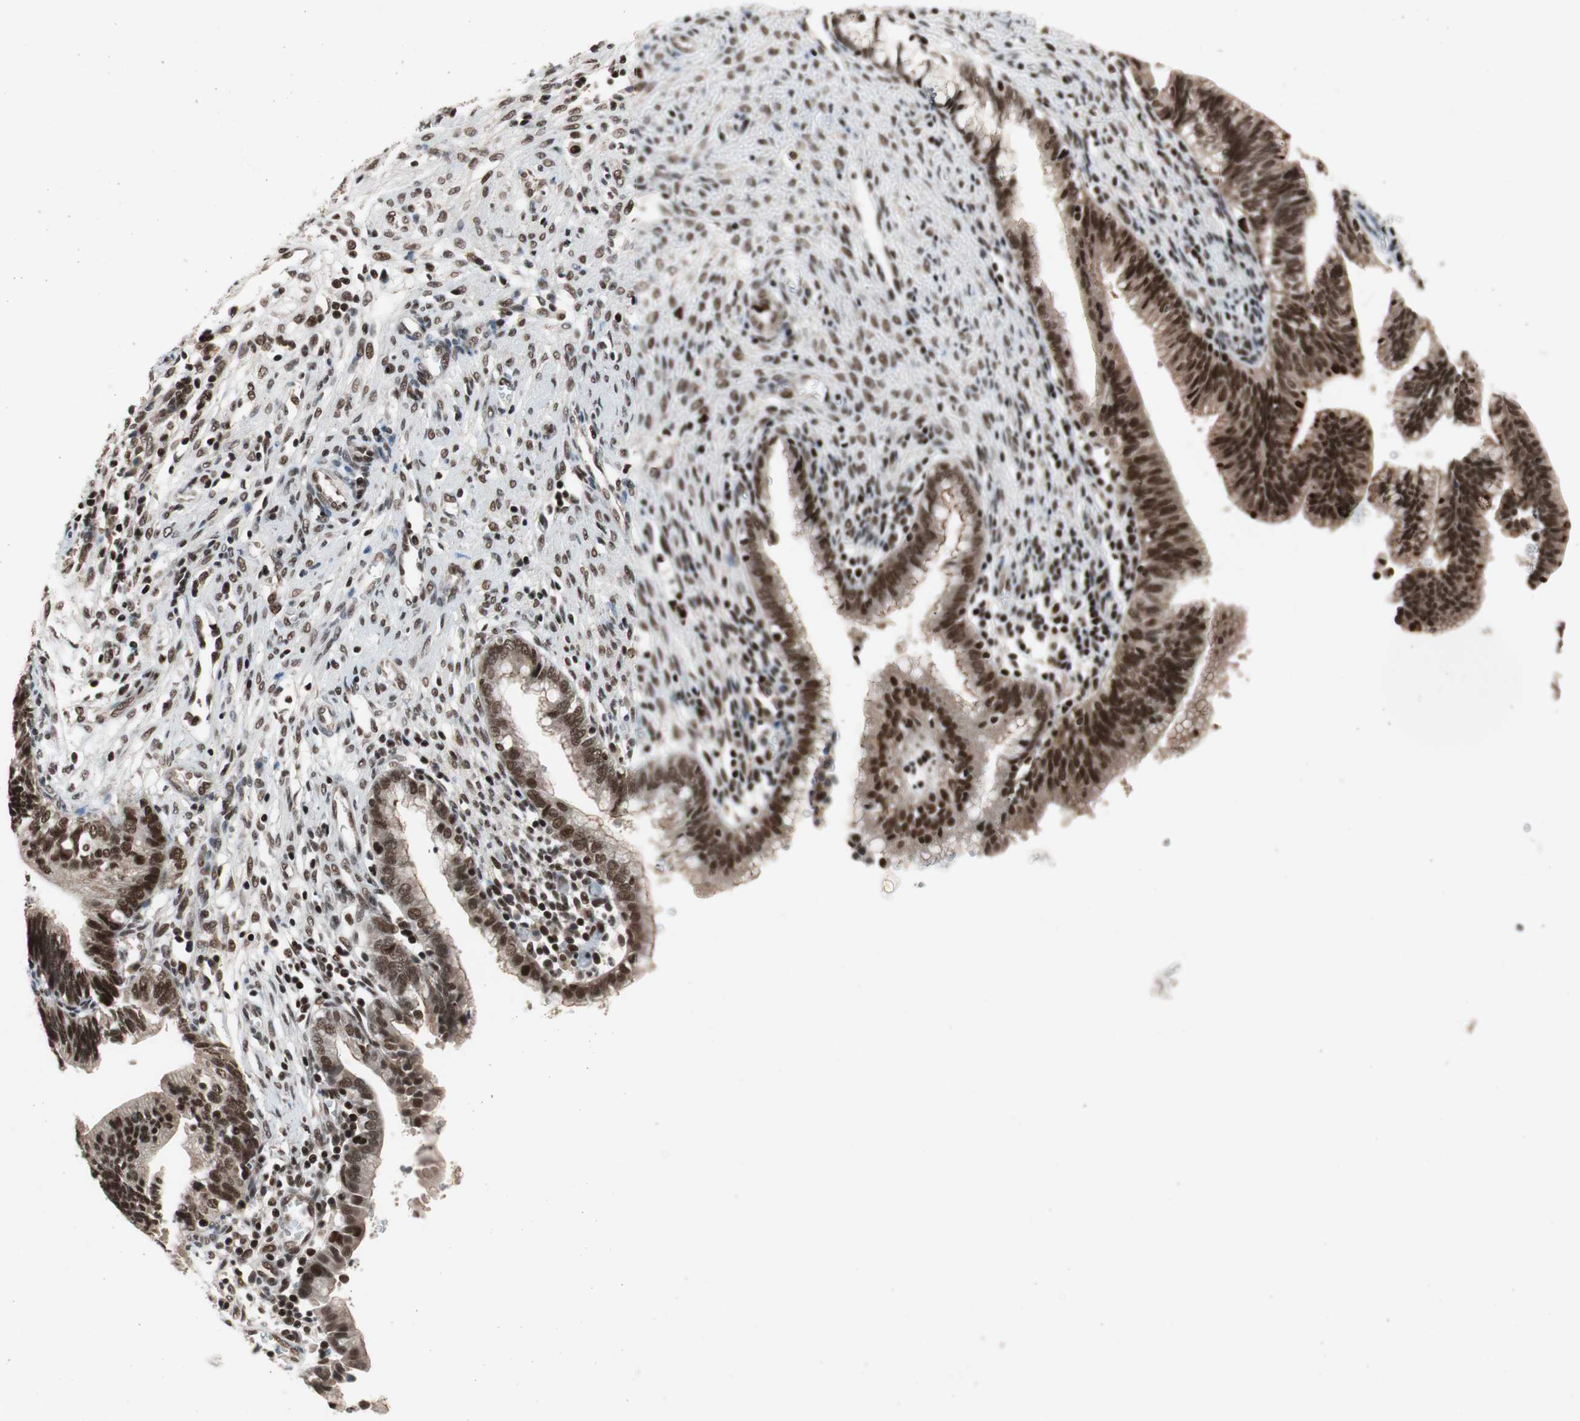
{"staining": {"intensity": "strong", "quantity": ">75%", "location": "nuclear"}, "tissue": "cervical cancer", "cell_type": "Tumor cells", "image_type": "cancer", "snomed": [{"axis": "morphology", "description": "Adenocarcinoma, NOS"}, {"axis": "topography", "description": "Cervix"}], "caption": "Strong nuclear protein positivity is appreciated in approximately >75% of tumor cells in cervical adenocarcinoma. Ihc stains the protein in brown and the nuclei are stained blue.", "gene": "RPA1", "patient": {"sex": "female", "age": 44}}